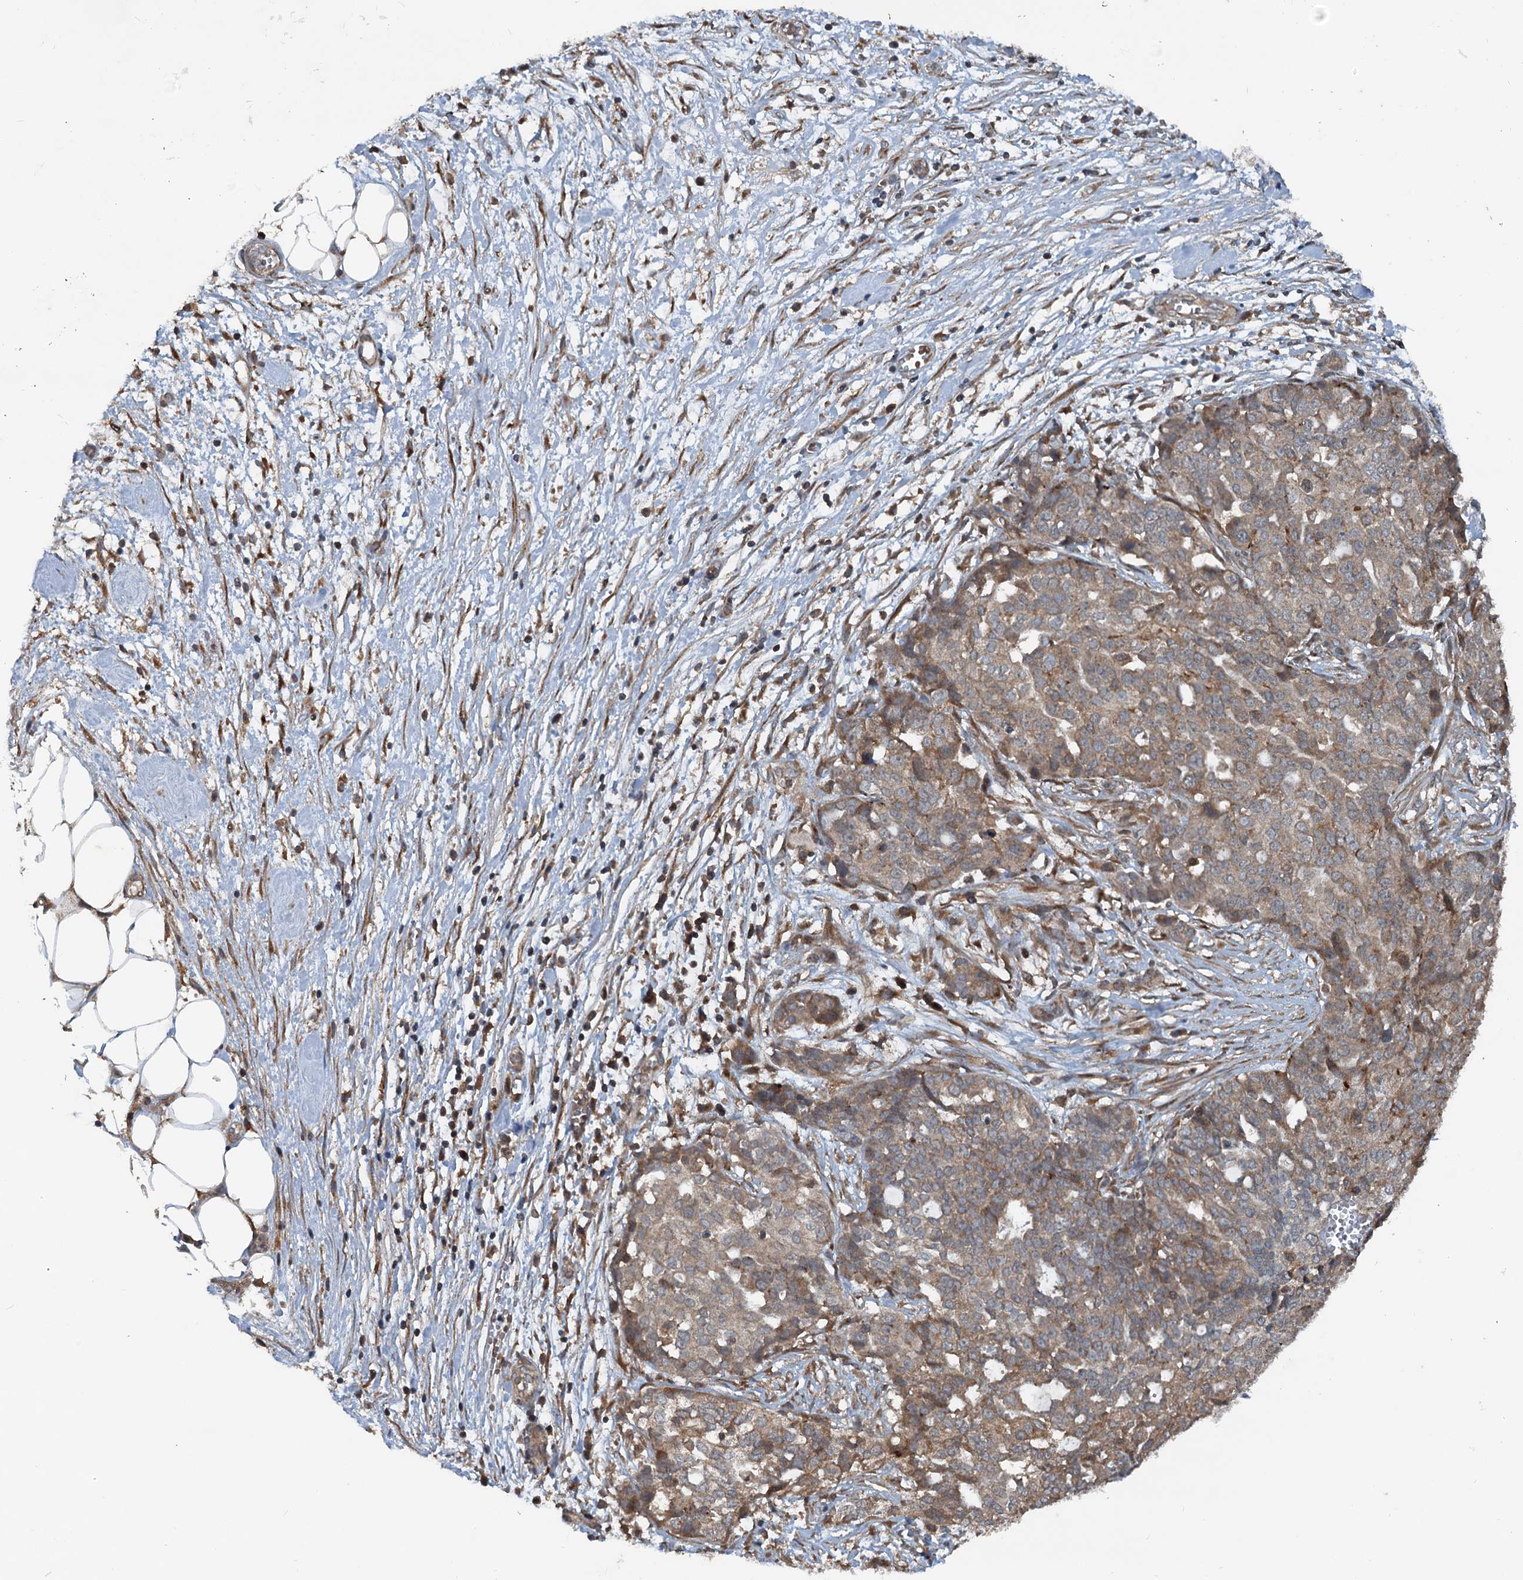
{"staining": {"intensity": "weak", "quantity": "25%-75%", "location": "cytoplasmic/membranous"}, "tissue": "ovarian cancer", "cell_type": "Tumor cells", "image_type": "cancer", "snomed": [{"axis": "morphology", "description": "Cystadenocarcinoma, serous, NOS"}, {"axis": "topography", "description": "Soft tissue"}, {"axis": "topography", "description": "Ovary"}], "caption": "Approximately 25%-75% of tumor cells in ovarian cancer display weak cytoplasmic/membranous protein expression as visualized by brown immunohistochemical staining.", "gene": "TEDC1", "patient": {"sex": "female", "age": 57}}